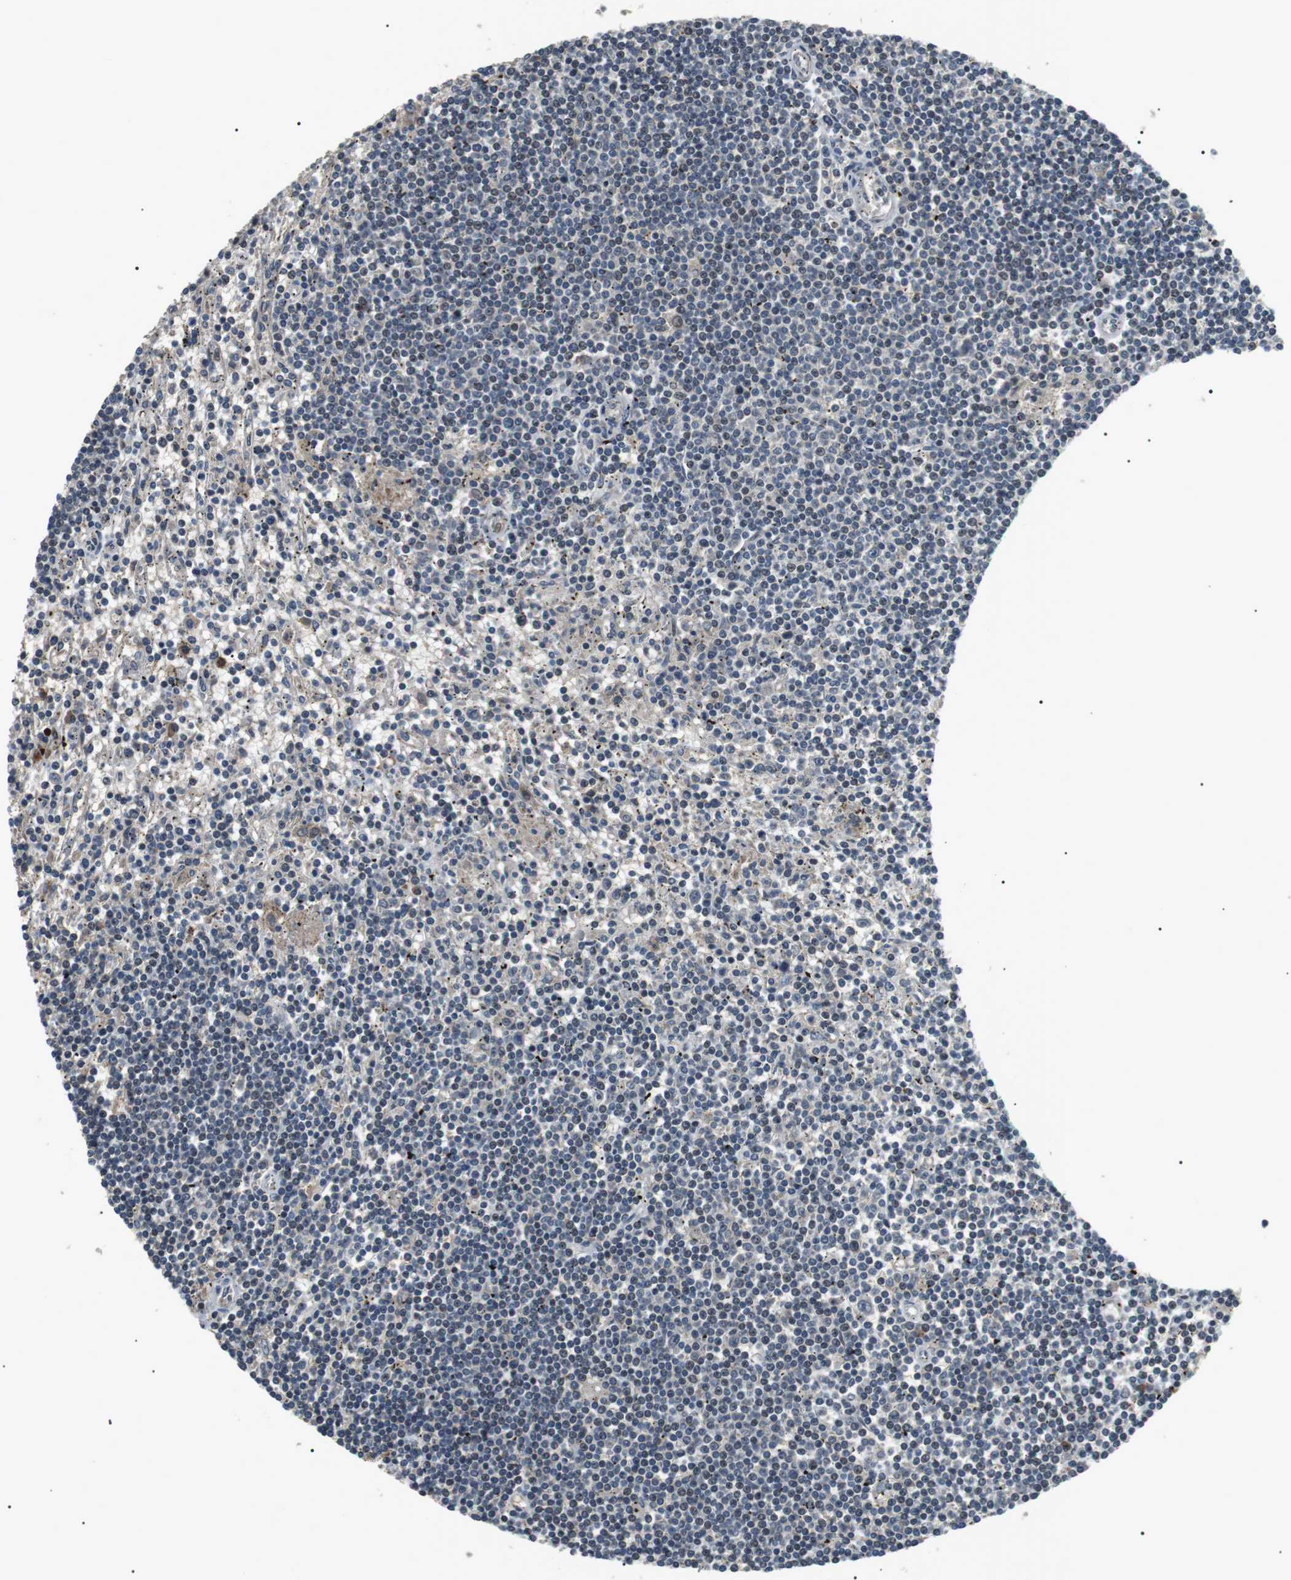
{"staining": {"intensity": "negative", "quantity": "none", "location": "none"}, "tissue": "lymphoma", "cell_type": "Tumor cells", "image_type": "cancer", "snomed": [{"axis": "morphology", "description": "Malignant lymphoma, non-Hodgkin's type, Low grade"}, {"axis": "topography", "description": "Spleen"}], "caption": "The IHC image has no significant positivity in tumor cells of low-grade malignant lymphoma, non-Hodgkin's type tissue. (DAB (3,3'-diaminobenzidine) immunohistochemistry (IHC), high magnification).", "gene": "HSPA13", "patient": {"sex": "male", "age": 76}}